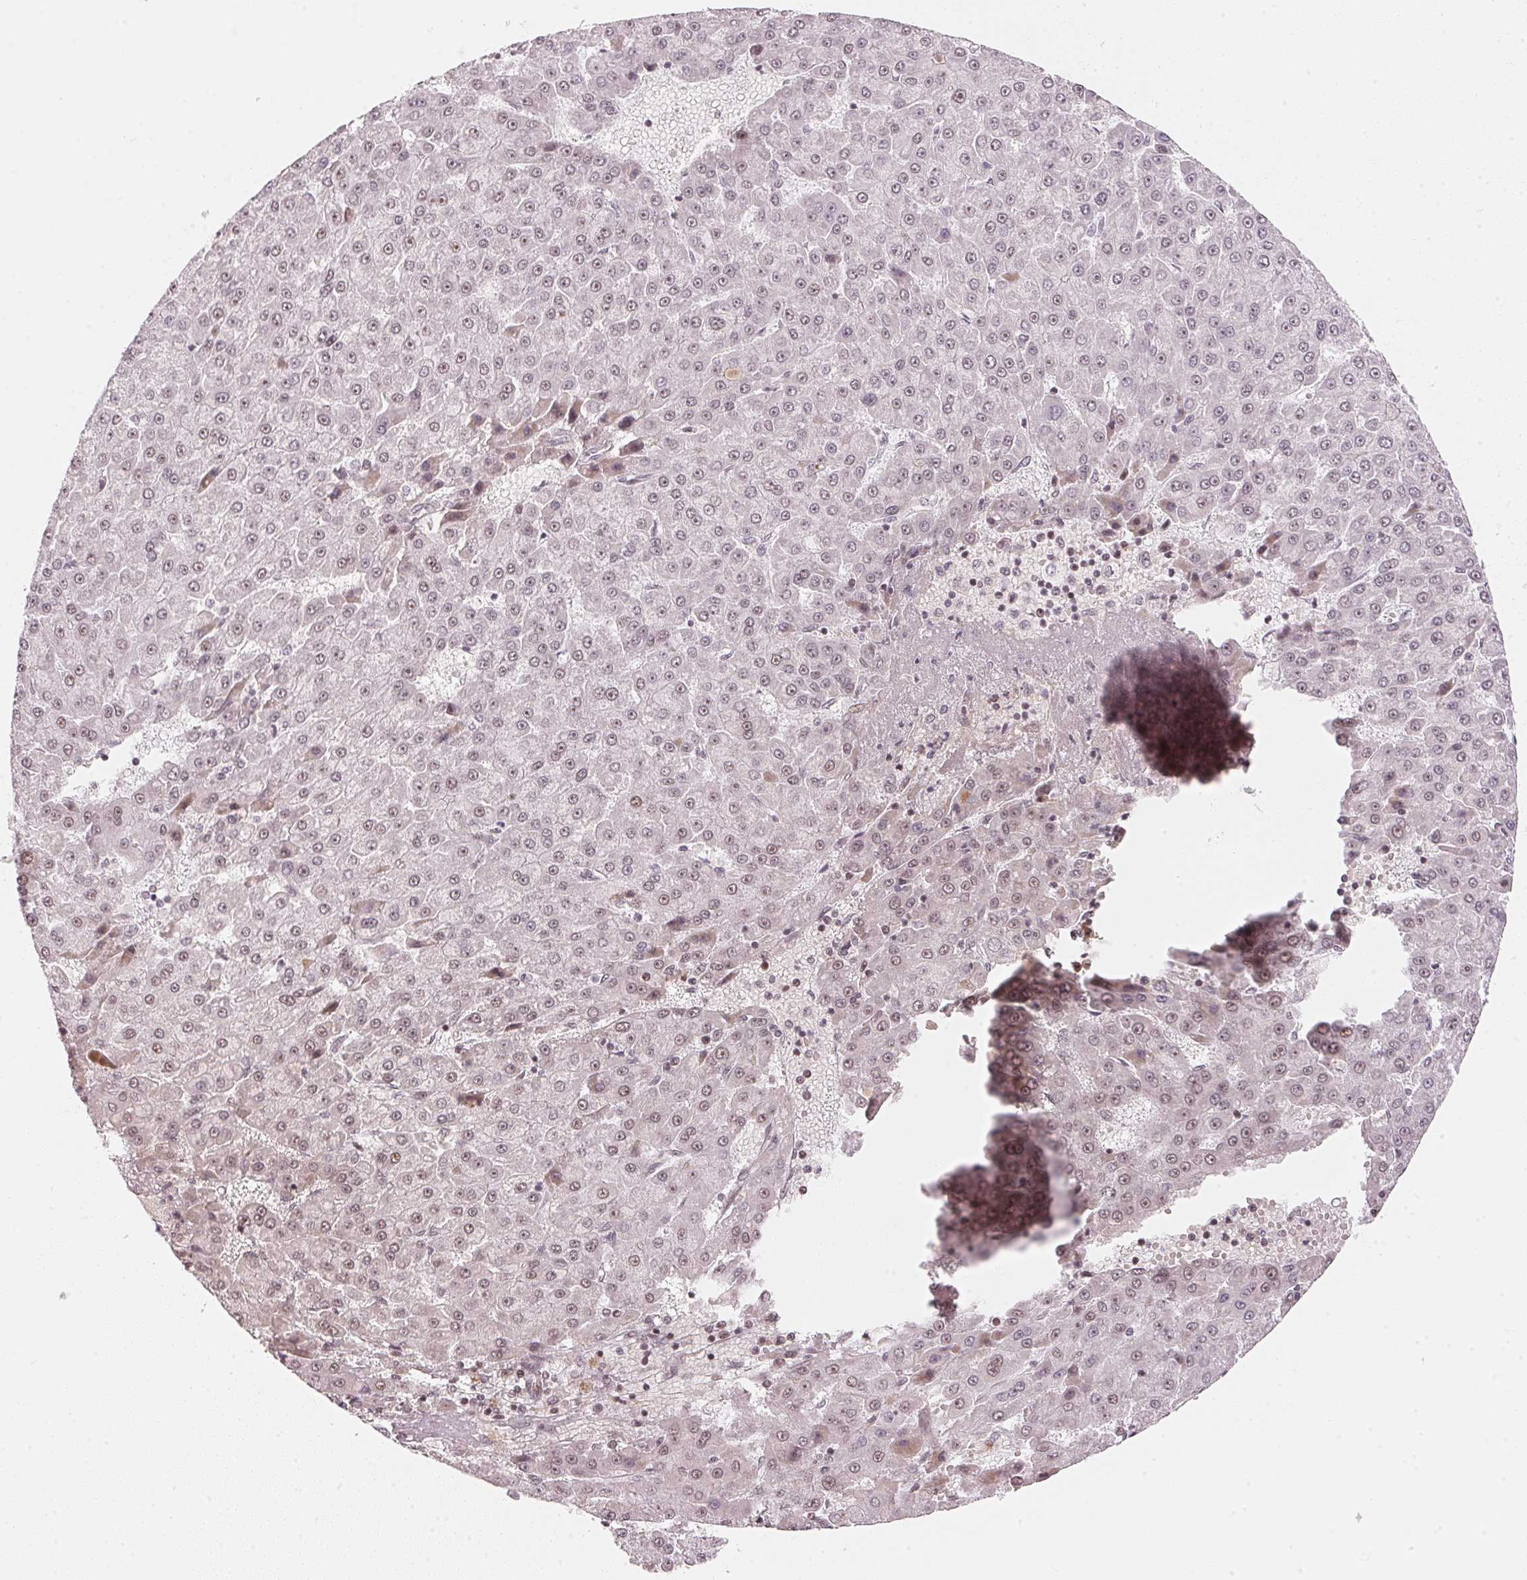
{"staining": {"intensity": "weak", "quantity": "<25%", "location": "nuclear"}, "tissue": "liver cancer", "cell_type": "Tumor cells", "image_type": "cancer", "snomed": [{"axis": "morphology", "description": "Carcinoma, Hepatocellular, NOS"}, {"axis": "topography", "description": "Liver"}], "caption": "Liver cancer (hepatocellular carcinoma) was stained to show a protein in brown. There is no significant positivity in tumor cells.", "gene": "KAT6A", "patient": {"sex": "male", "age": 78}}